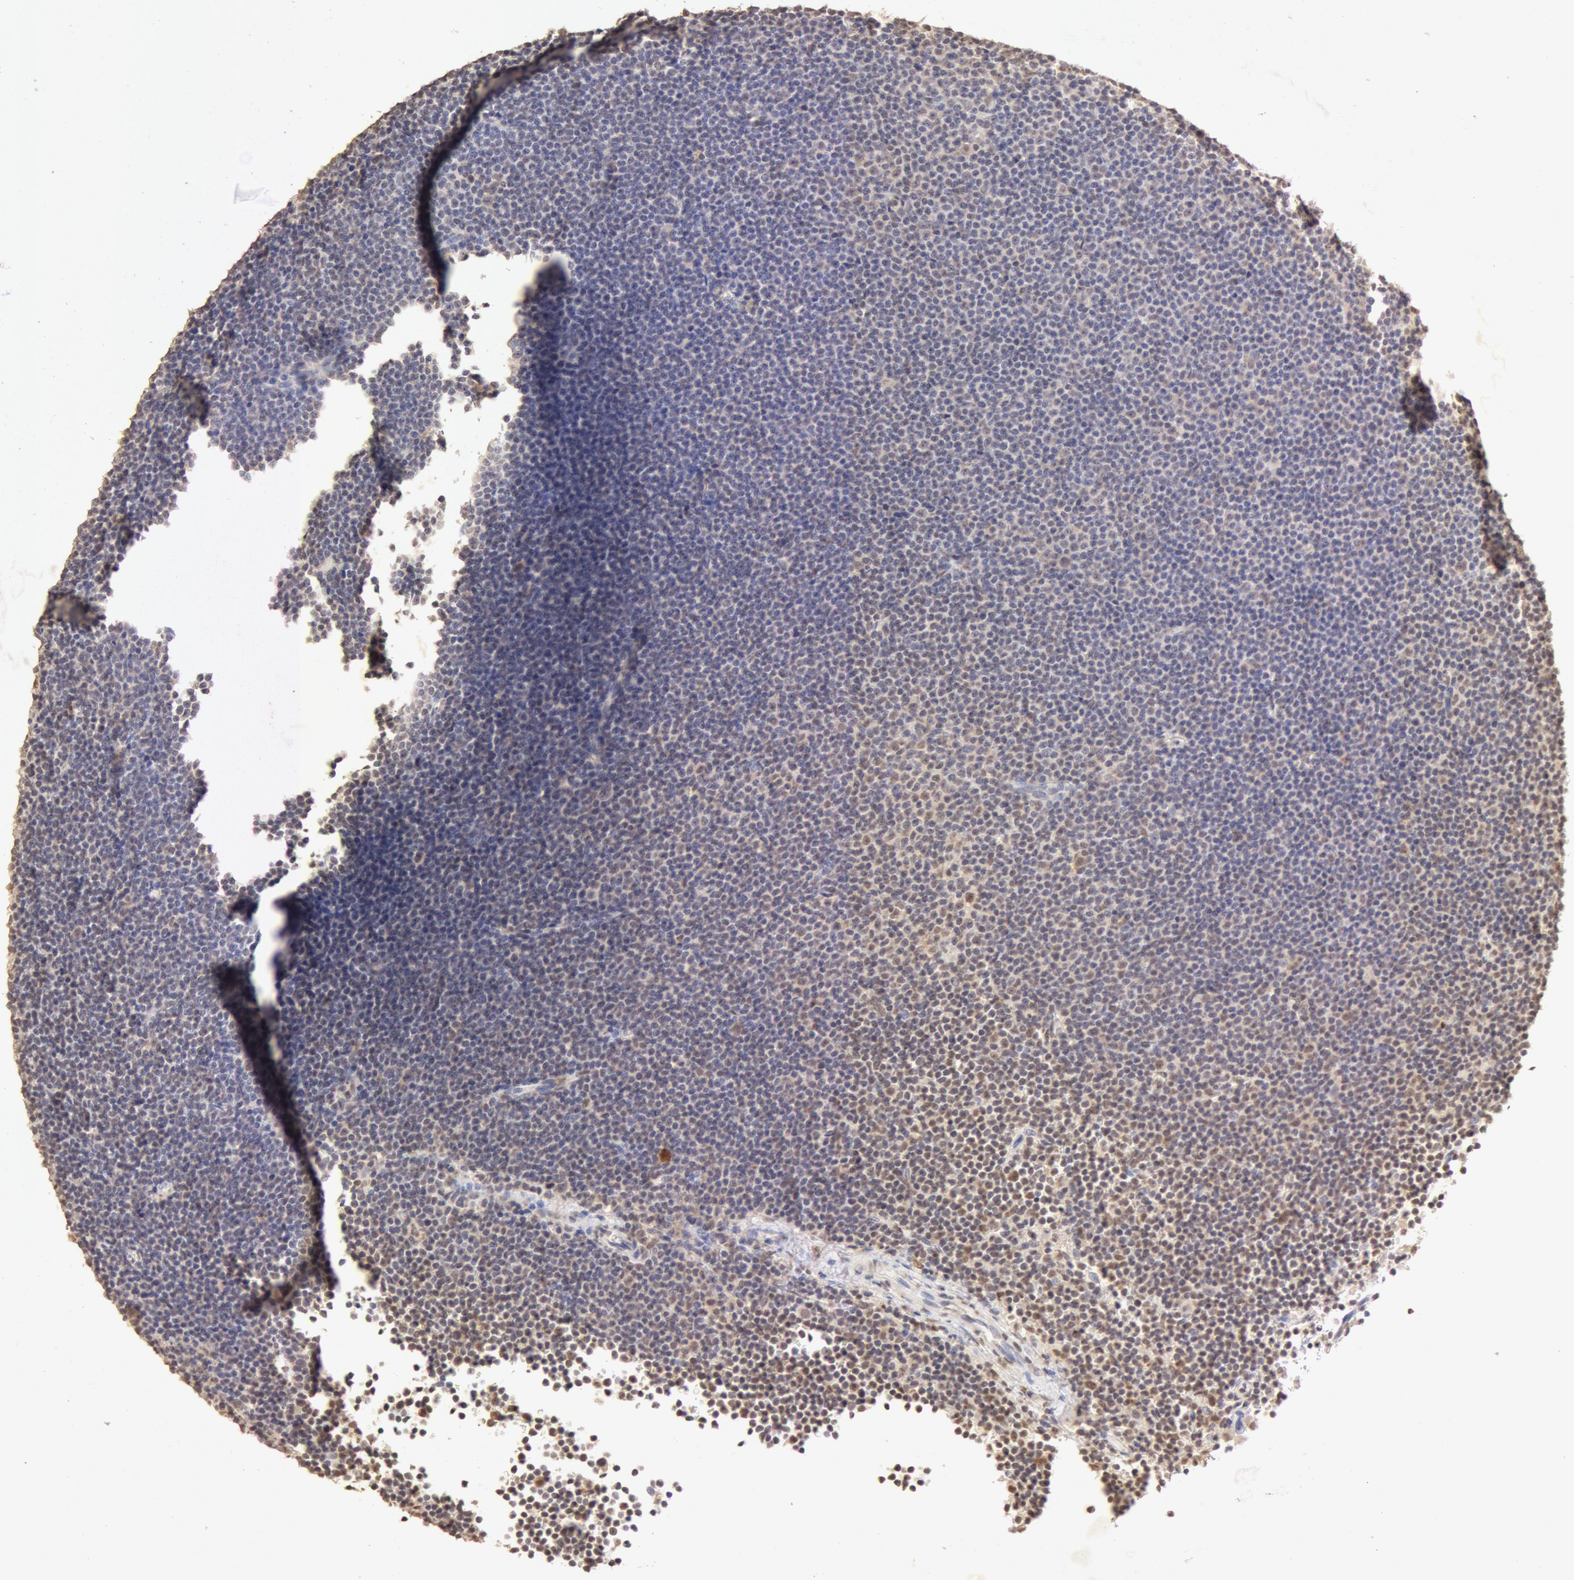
{"staining": {"intensity": "weak", "quantity": "25%-75%", "location": "cytoplasmic/membranous"}, "tissue": "lymphoma", "cell_type": "Tumor cells", "image_type": "cancer", "snomed": [{"axis": "morphology", "description": "Malignant lymphoma, non-Hodgkin's type, Low grade"}, {"axis": "topography", "description": "Lymph node"}], "caption": "Lymphoma stained for a protein shows weak cytoplasmic/membranous positivity in tumor cells. (DAB IHC, brown staining for protein, blue staining for nuclei).", "gene": "SNRNP70", "patient": {"sex": "female", "age": 69}}